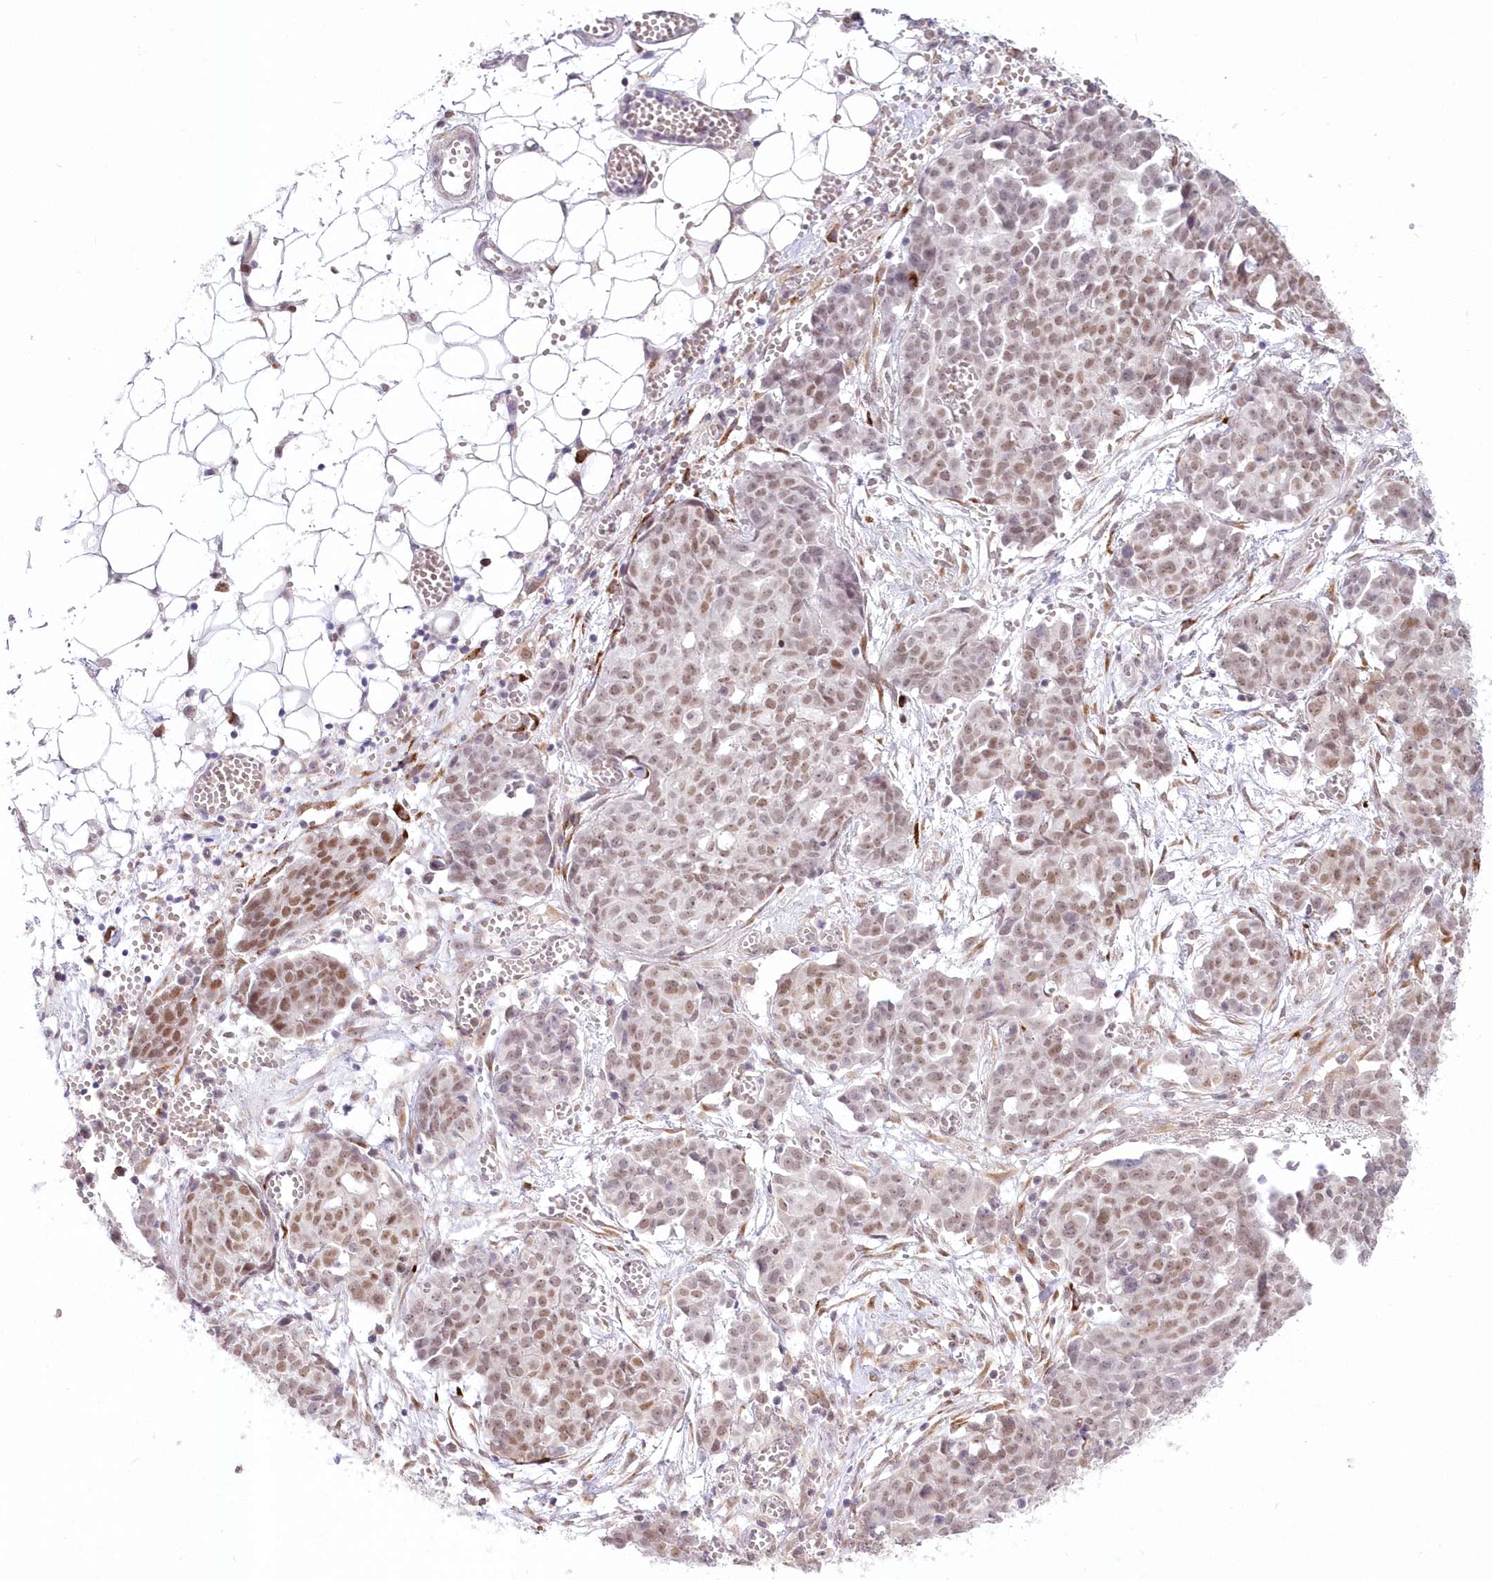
{"staining": {"intensity": "moderate", "quantity": ">75%", "location": "nuclear"}, "tissue": "ovarian cancer", "cell_type": "Tumor cells", "image_type": "cancer", "snomed": [{"axis": "morphology", "description": "Cystadenocarcinoma, serous, NOS"}, {"axis": "topography", "description": "Soft tissue"}, {"axis": "topography", "description": "Ovary"}], "caption": "Serous cystadenocarcinoma (ovarian) stained with a brown dye demonstrates moderate nuclear positive staining in approximately >75% of tumor cells.", "gene": "LDB1", "patient": {"sex": "female", "age": 57}}